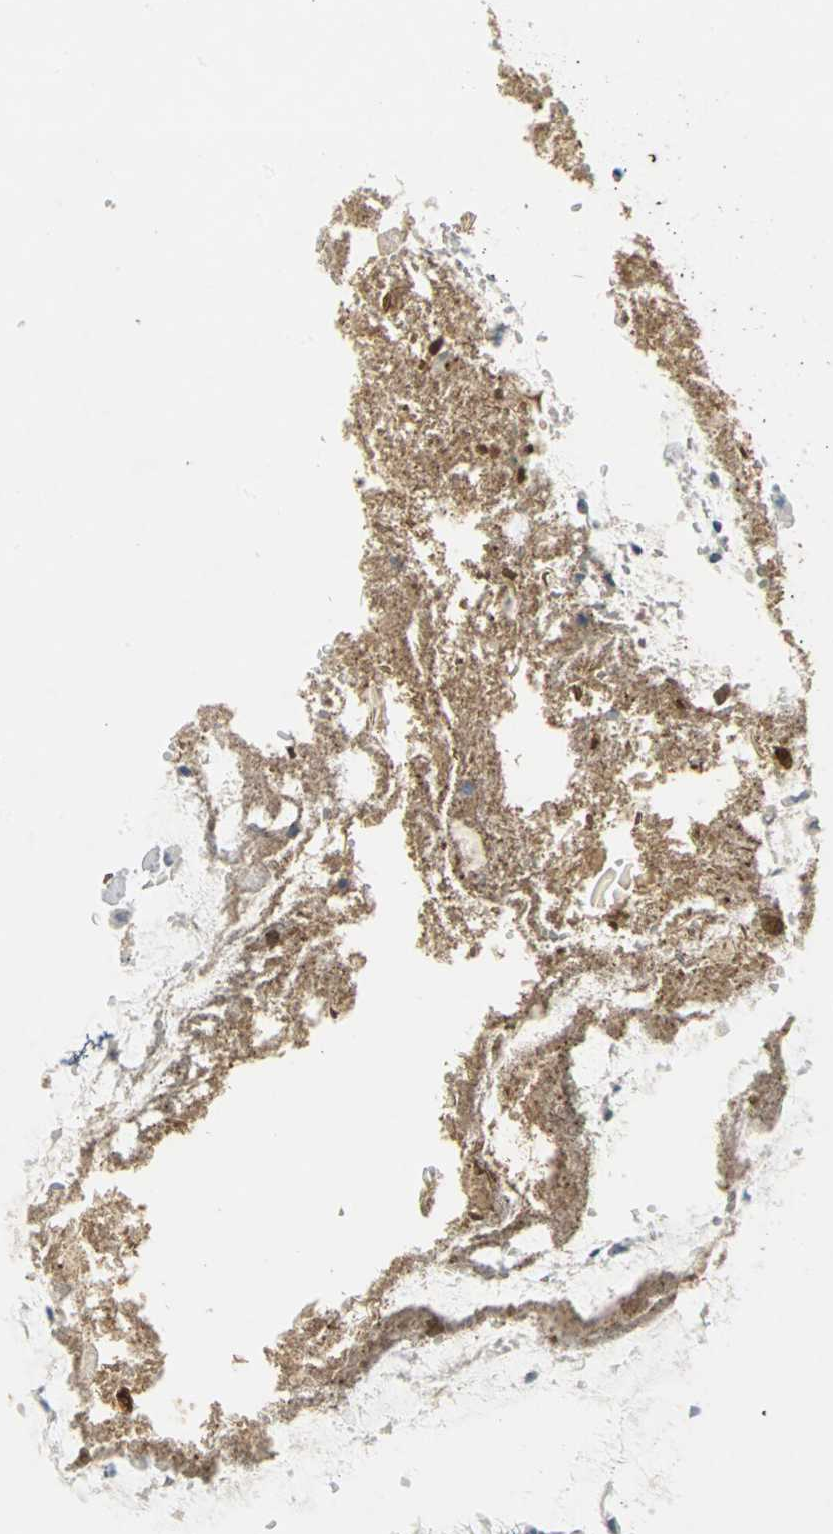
{"staining": {"intensity": "negative", "quantity": "none", "location": "none"}, "tissue": "colon", "cell_type": "Endothelial cells", "image_type": "normal", "snomed": [{"axis": "morphology", "description": "Normal tissue, NOS"}, {"axis": "topography", "description": "Colon"}], "caption": "An immunohistochemistry (IHC) photomicrograph of normal colon is shown. There is no staining in endothelial cells of colon. Brightfield microscopy of immunohistochemistry (IHC) stained with DAB (3,3'-diaminobenzidine) (brown) and hematoxylin (blue), captured at high magnification.", "gene": "ZIC1", "patient": {"sex": "female", "age": 46}}